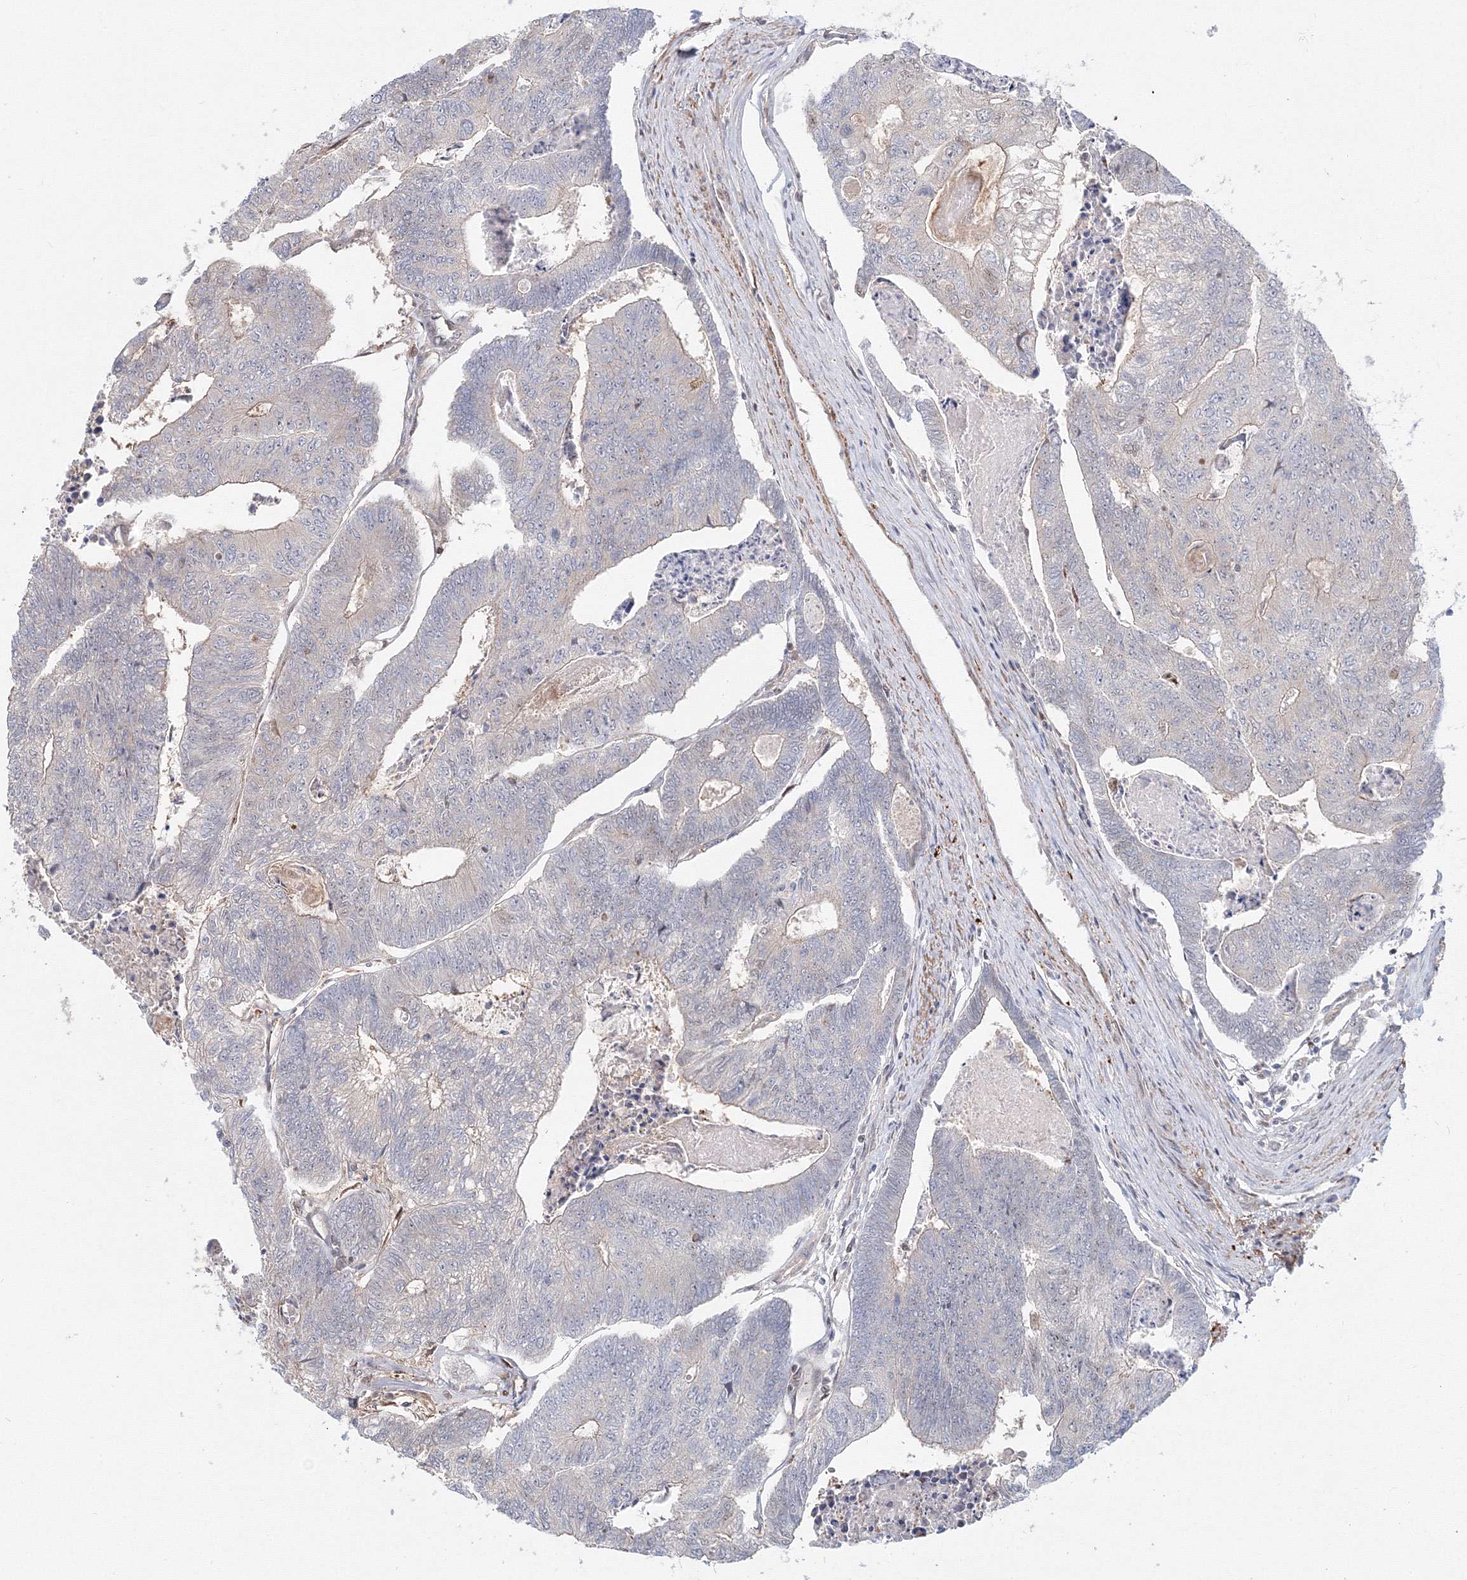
{"staining": {"intensity": "negative", "quantity": "none", "location": "none"}, "tissue": "colorectal cancer", "cell_type": "Tumor cells", "image_type": "cancer", "snomed": [{"axis": "morphology", "description": "Adenocarcinoma, NOS"}, {"axis": "topography", "description": "Colon"}], "caption": "Photomicrograph shows no protein staining in tumor cells of colorectal adenocarcinoma tissue.", "gene": "ARHGAP21", "patient": {"sex": "female", "age": 67}}